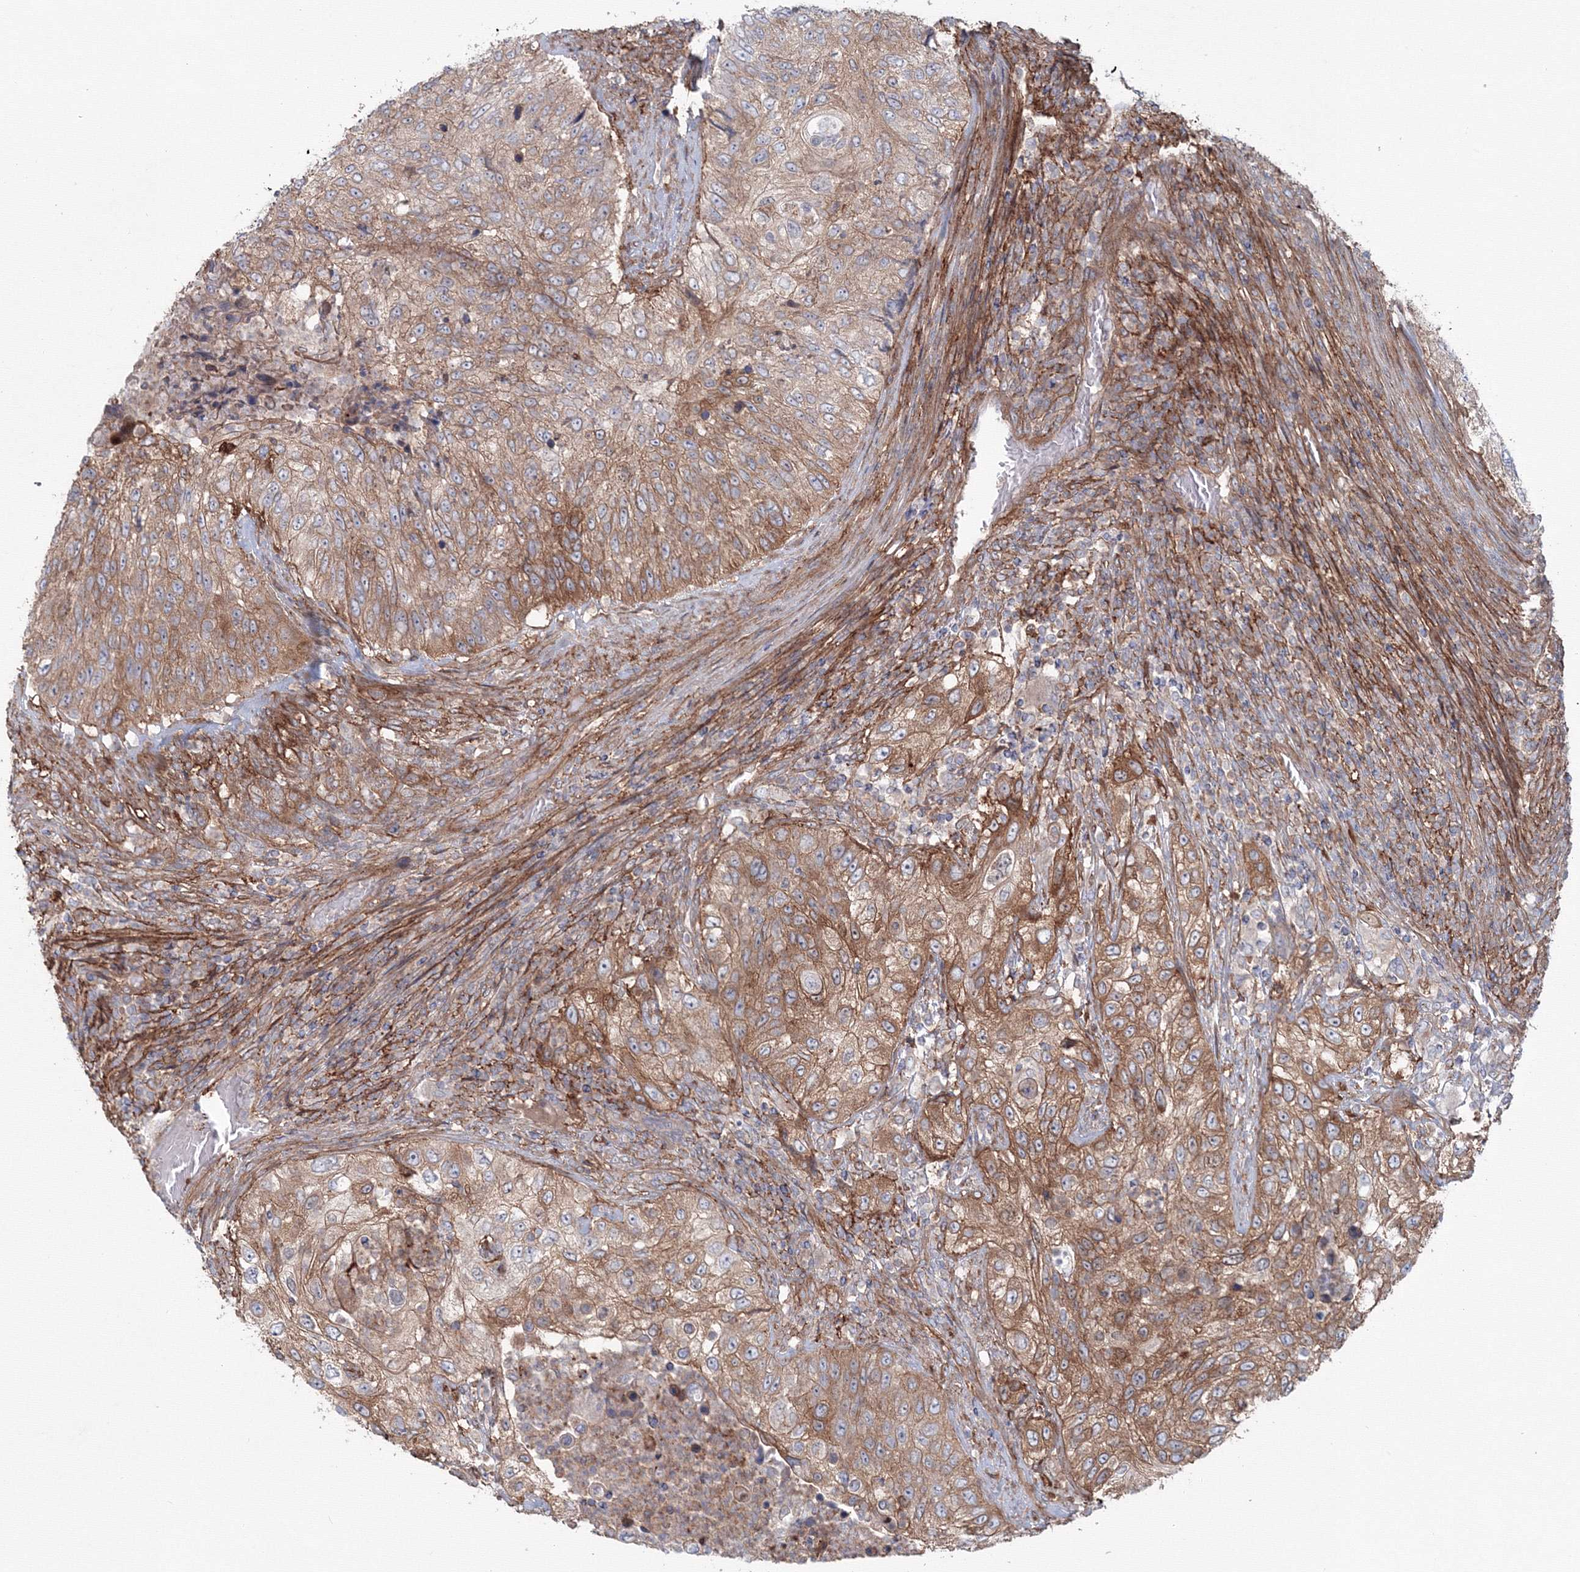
{"staining": {"intensity": "moderate", "quantity": ">75%", "location": "cytoplasmic/membranous"}, "tissue": "urothelial cancer", "cell_type": "Tumor cells", "image_type": "cancer", "snomed": [{"axis": "morphology", "description": "Urothelial carcinoma, High grade"}, {"axis": "topography", "description": "Urinary bladder"}], "caption": "DAB (3,3'-diaminobenzidine) immunohistochemical staining of human urothelial cancer displays moderate cytoplasmic/membranous protein expression in approximately >75% of tumor cells. (DAB IHC, brown staining for protein, blue staining for nuclei).", "gene": "SH3PXD2A", "patient": {"sex": "female", "age": 60}}